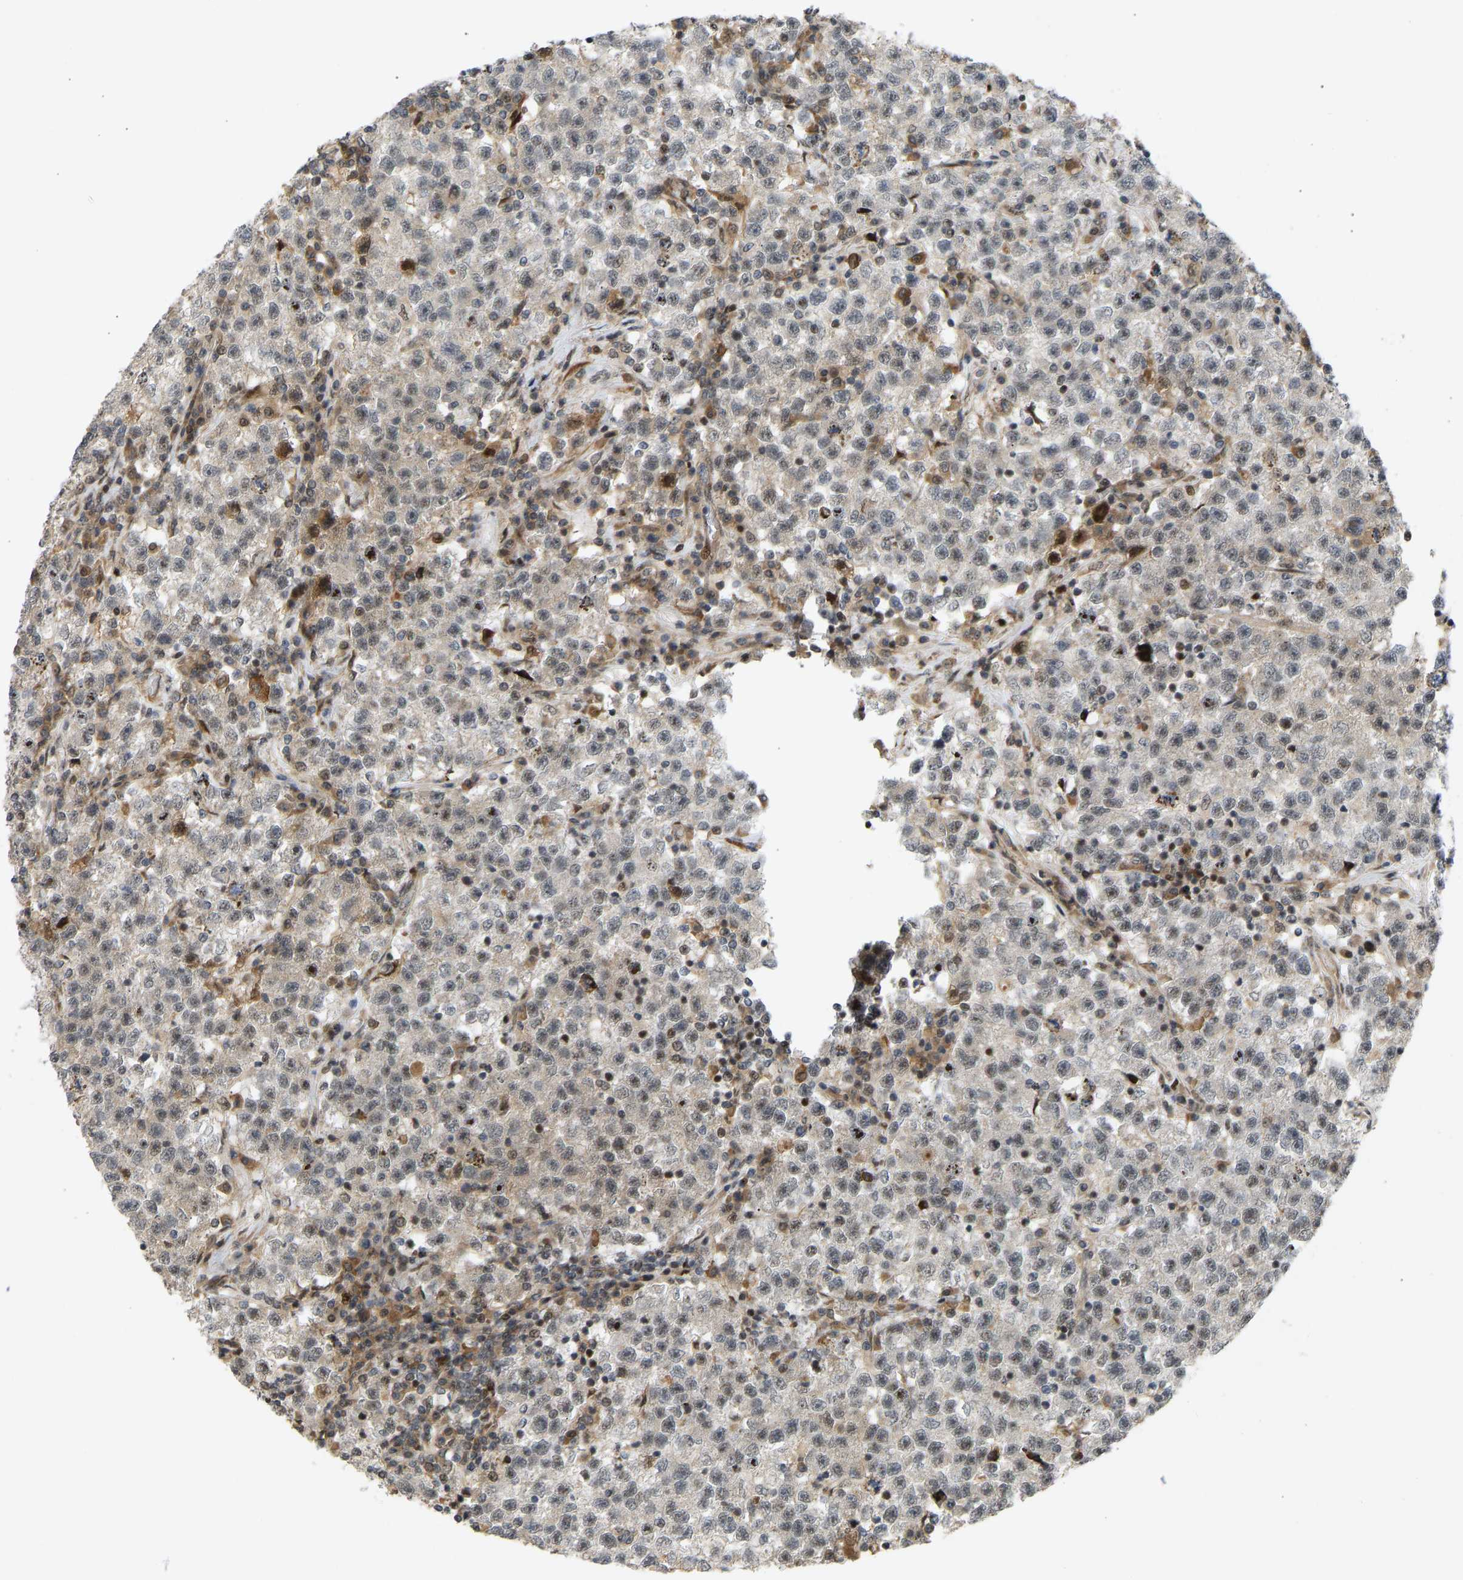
{"staining": {"intensity": "negative", "quantity": "none", "location": "none"}, "tissue": "testis cancer", "cell_type": "Tumor cells", "image_type": "cancer", "snomed": [{"axis": "morphology", "description": "Seminoma, NOS"}, {"axis": "topography", "description": "Testis"}], "caption": "This is an immunohistochemistry image of human testis cancer. There is no expression in tumor cells.", "gene": "BAG1", "patient": {"sex": "male", "age": 22}}